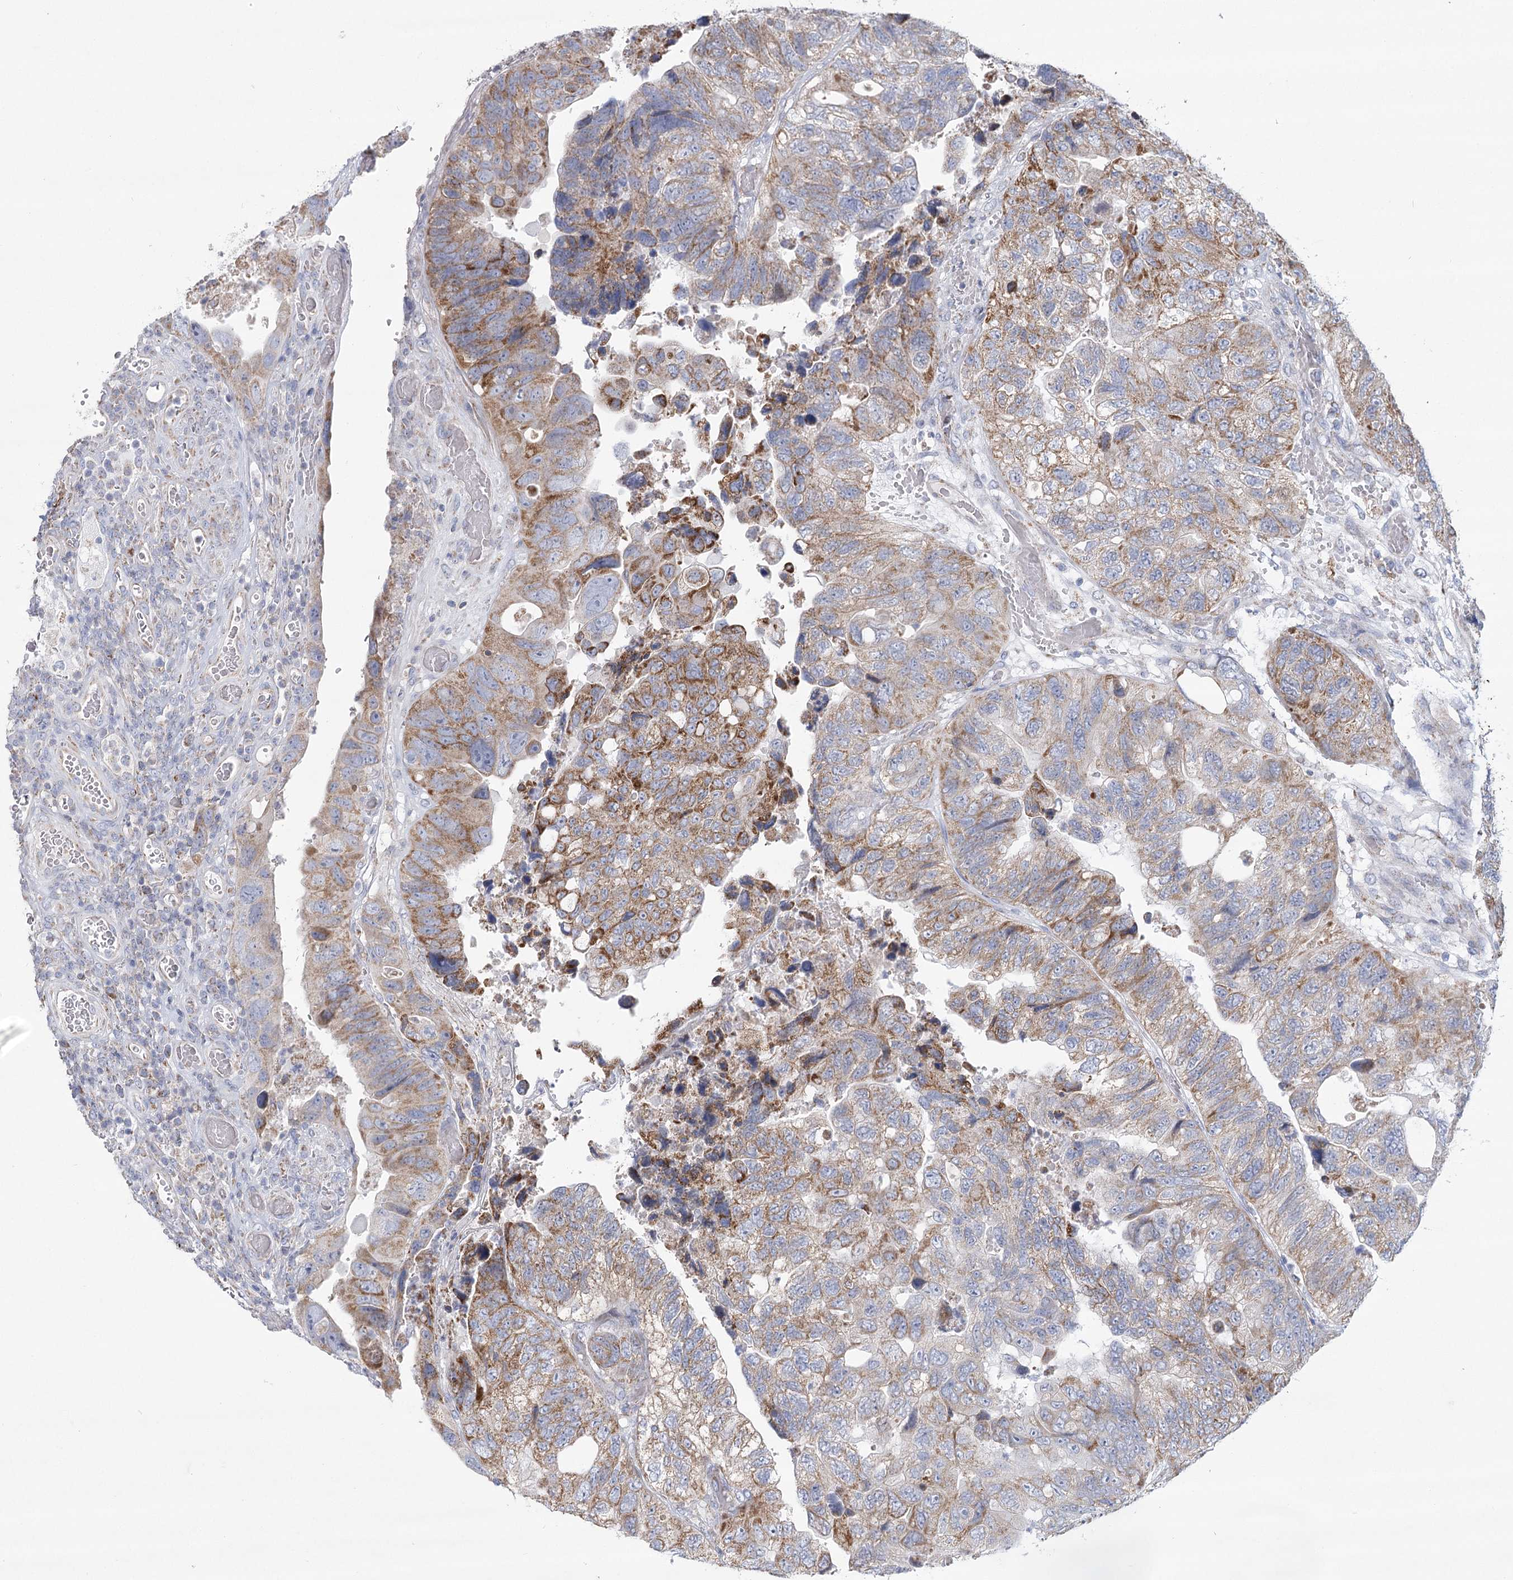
{"staining": {"intensity": "moderate", "quantity": "25%-75%", "location": "cytoplasmic/membranous"}, "tissue": "colorectal cancer", "cell_type": "Tumor cells", "image_type": "cancer", "snomed": [{"axis": "morphology", "description": "Adenocarcinoma, NOS"}, {"axis": "topography", "description": "Rectum"}], "caption": "Immunohistochemical staining of human colorectal adenocarcinoma exhibits medium levels of moderate cytoplasmic/membranous expression in approximately 25%-75% of tumor cells. Ihc stains the protein in brown and the nuclei are stained blue.", "gene": "SNX7", "patient": {"sex": "male", "age": 63}}